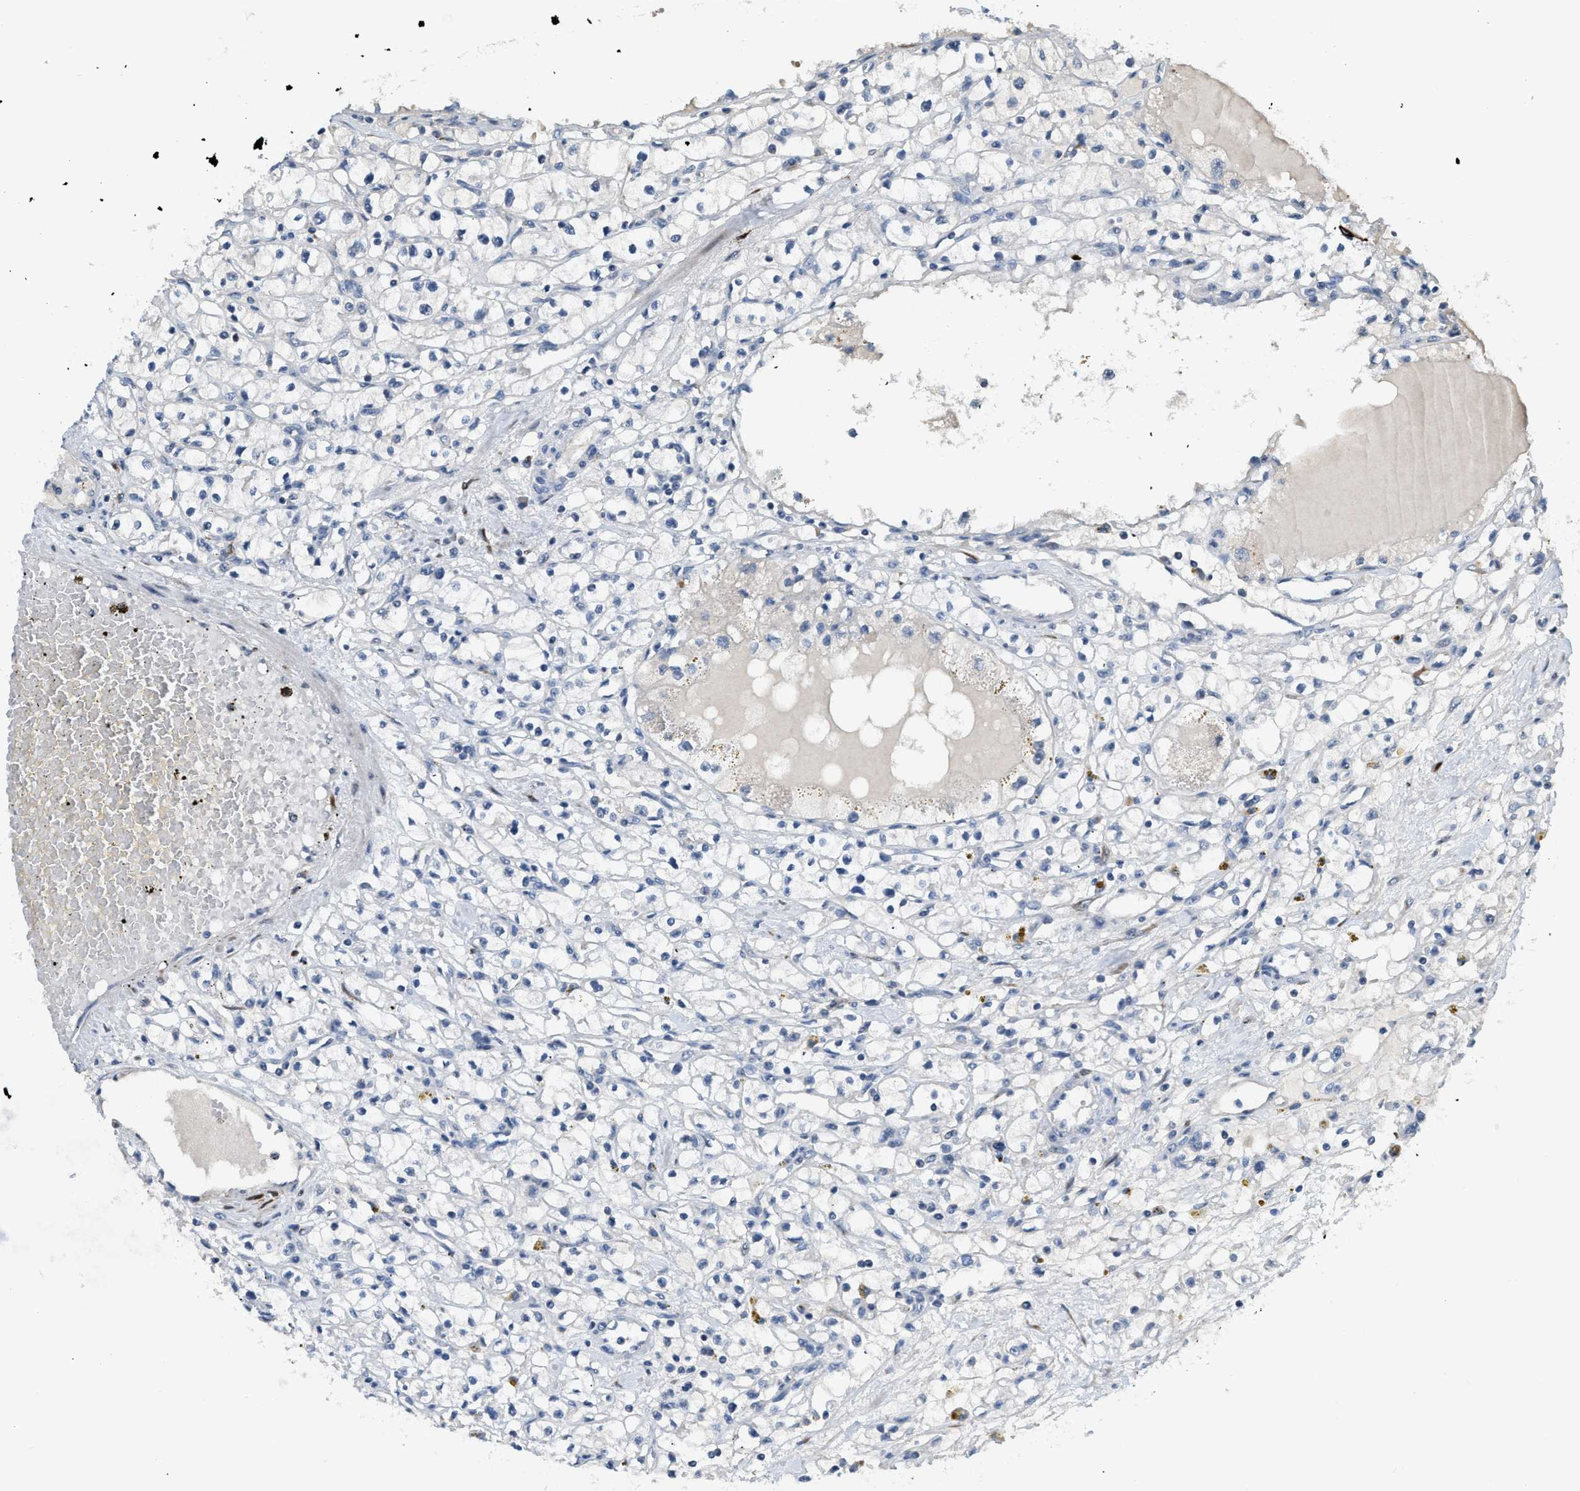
{"staining": {"intensity": "negative", "quantity": "none", "location": "none"}, "tissue": "renal cancer", "cell_type": "Tumor cells", "image_type": "cancer", "snomed": [{"axis": "morphology", "description": "Adenocarcinoma, NOS"}, {"axis": "topography", "description": "Kidney"}], "caption": "IHC image of neoplastic tissue: human adenocarcinoma (renal) stained with DAB (3,3'-diaminobenzidine) reveals no significant protein positivity in tumor cells.", "gene": "TMEM154", "patient": {"sex": "male", "age": 56}}